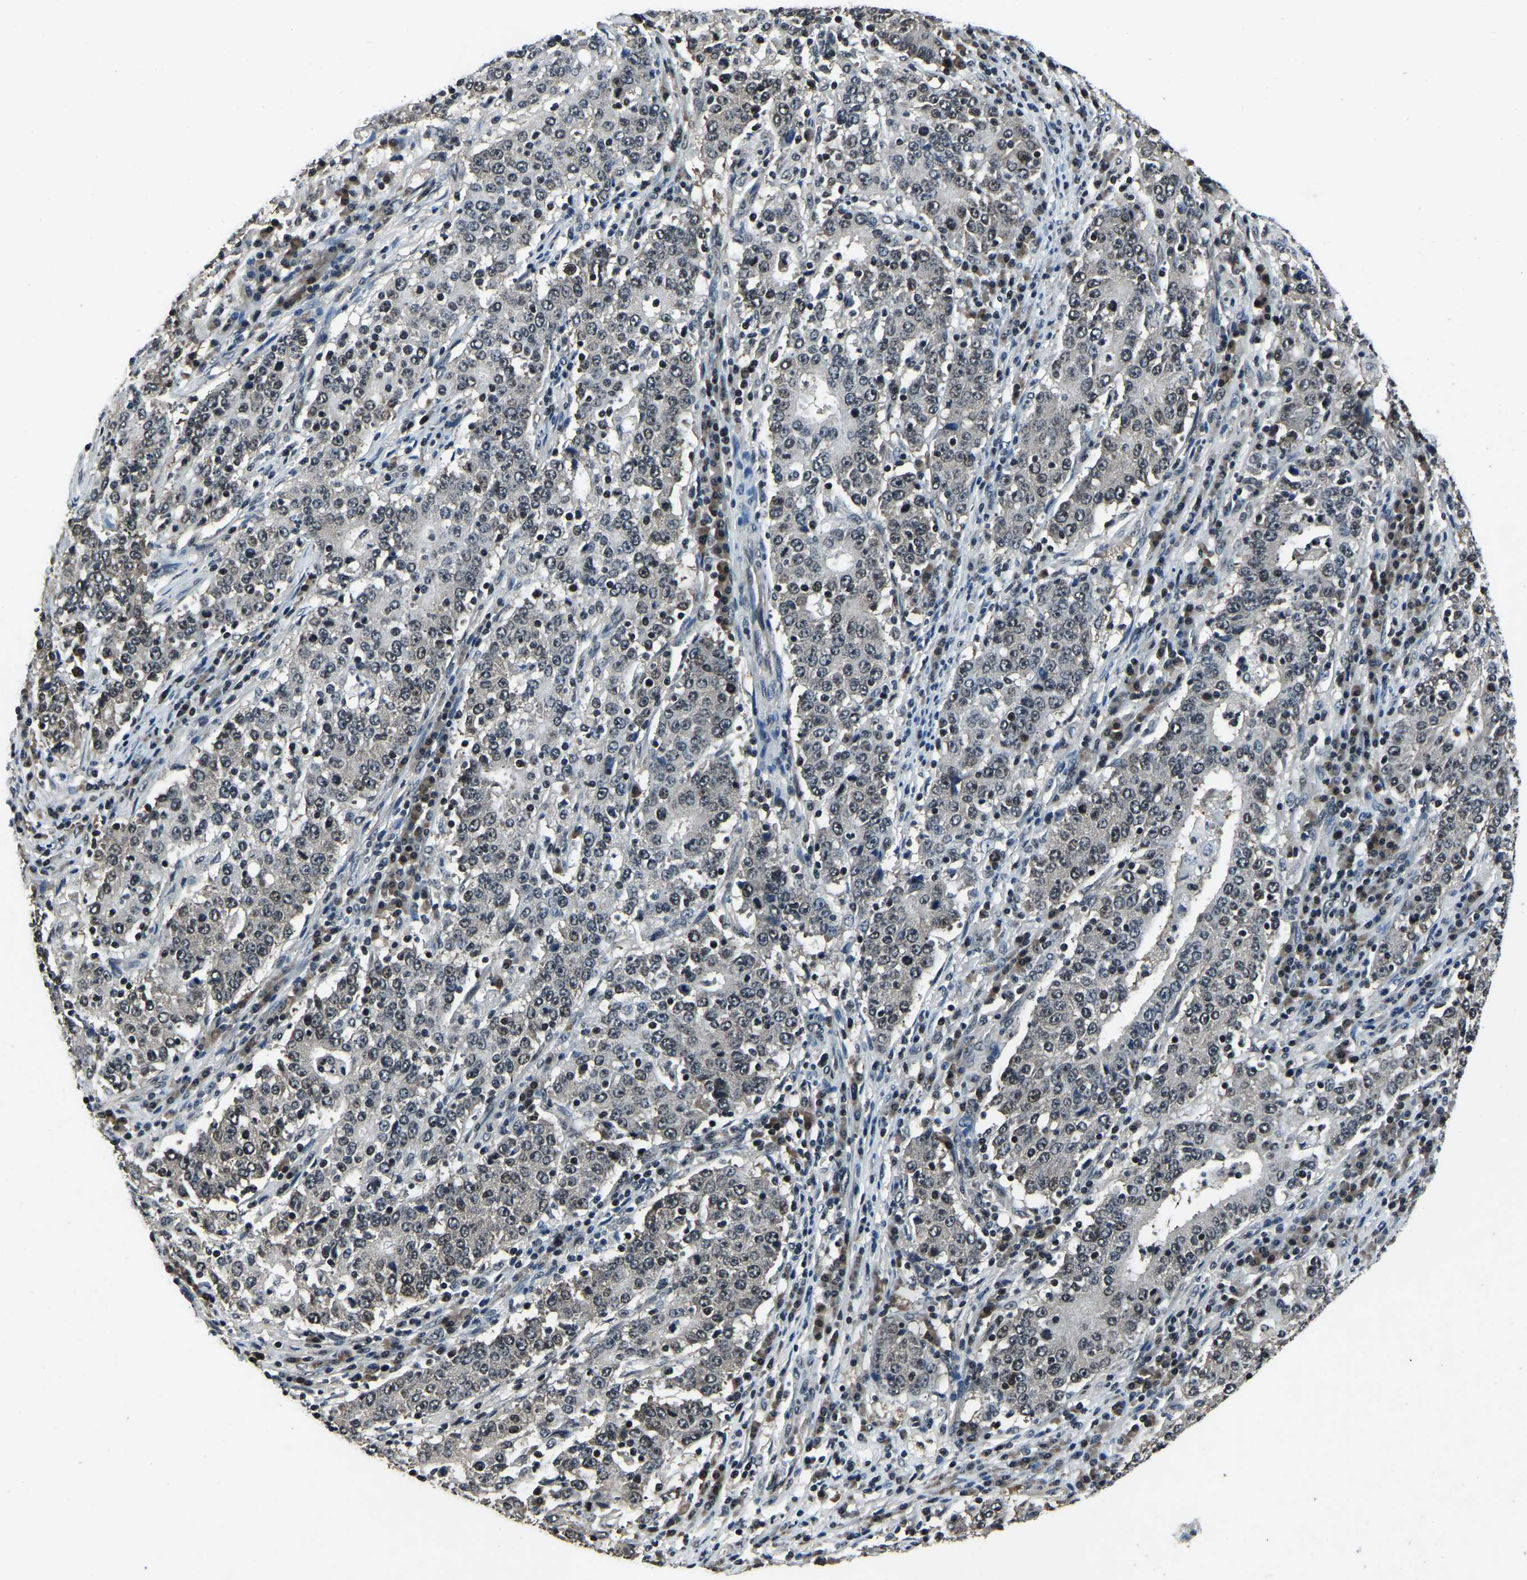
{"staining": {"intensity": "negative", "quantity": "none", "location": "none"}, "tissue": "stomach cancer", "cell_type": "Tumor cells", "image_type": "cancer", "snomed": [{"axis": "morphology", "description": "Adenocarcinoma, NOS"}, {"axis": "topography", "description": "Stomach"}], "caption": "Tumor cells show no significant protein staining in stomach adenocarcinoma.", "gene": "ANKIB1", "patient": {"sex": "male", "age": 59}}